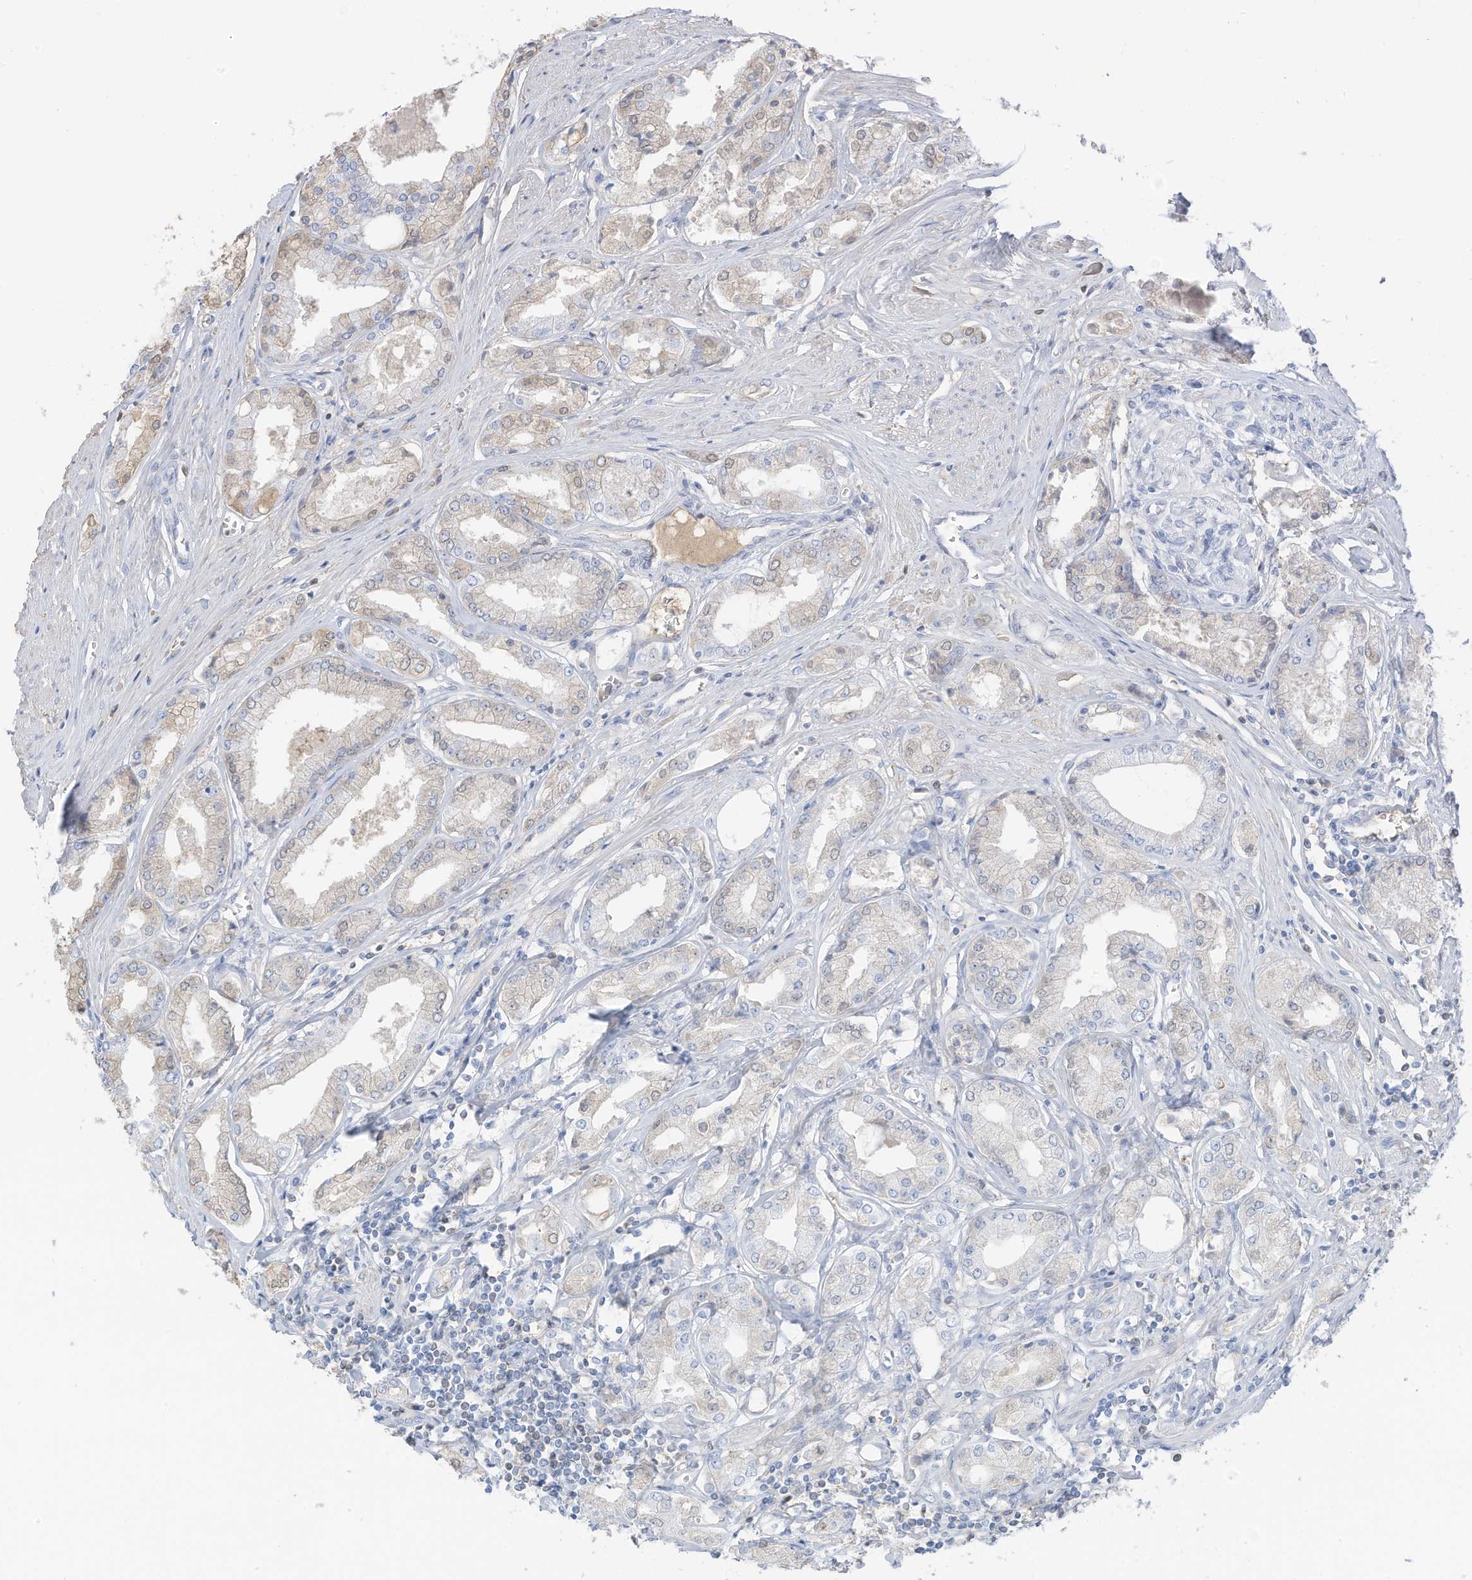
{"staining": {"intensity": "negative", "quantity": "none", "location": "none"}, "tissue": "prostate cancer", "cell_type": "Tumor cells", "image_type": "cancer", "snomed": [{"axis": "morphology", "description": "Adenocarcinoma, Low grade"}, {"axis": "topography", "description": "Prostate"}], "caption": "DAB (3,3'-diaminobenzidine) immunohistochemical staining of human adenocarcinoma (low-grade) (prostate) exhibits no significant expression in tumor cells.", "gene": "HSD17B13", "patient": {"sex": "male", "age": 60}}